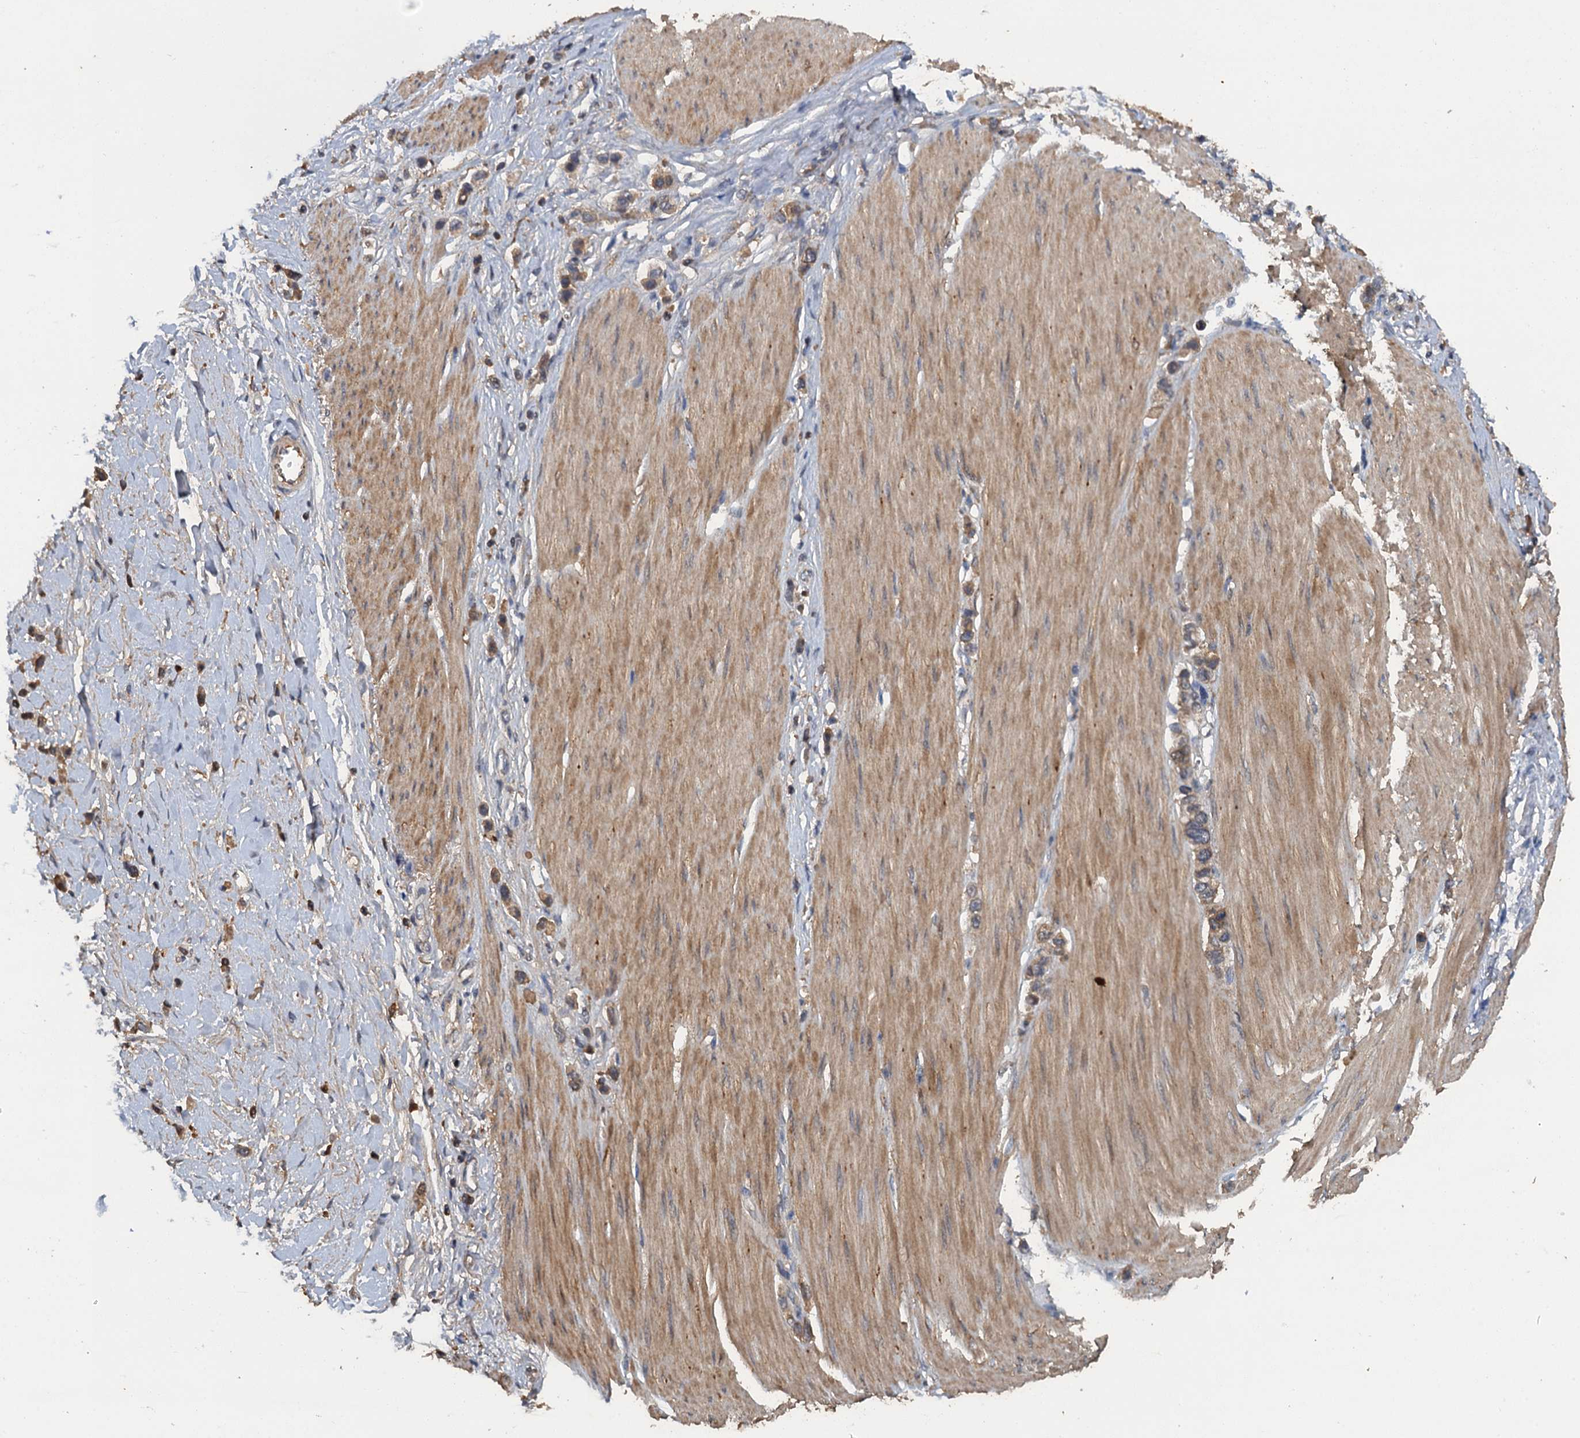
{"staining": {"intensity": "moderate", "quantity": "25%-75%", "location": "cytoplasmic/membranous"}, "tissue": "stomach cancer", "cell_type": "Tumor cells", "image_type": "cancer", "snomed": [{"axis": "morphology", "description": "Adenocarcinoma, NOS"}, {"axis": "topography", "description": "Stomach"}], "caption": "Moderate cytoplasmic/membranous protein positivity is seen in approximately 25%-75% of tumor cells in stomach cancer (adenocarcinoma).", "gene": "HAPLN3", "patient": {"sex": "female", "age": 65}}